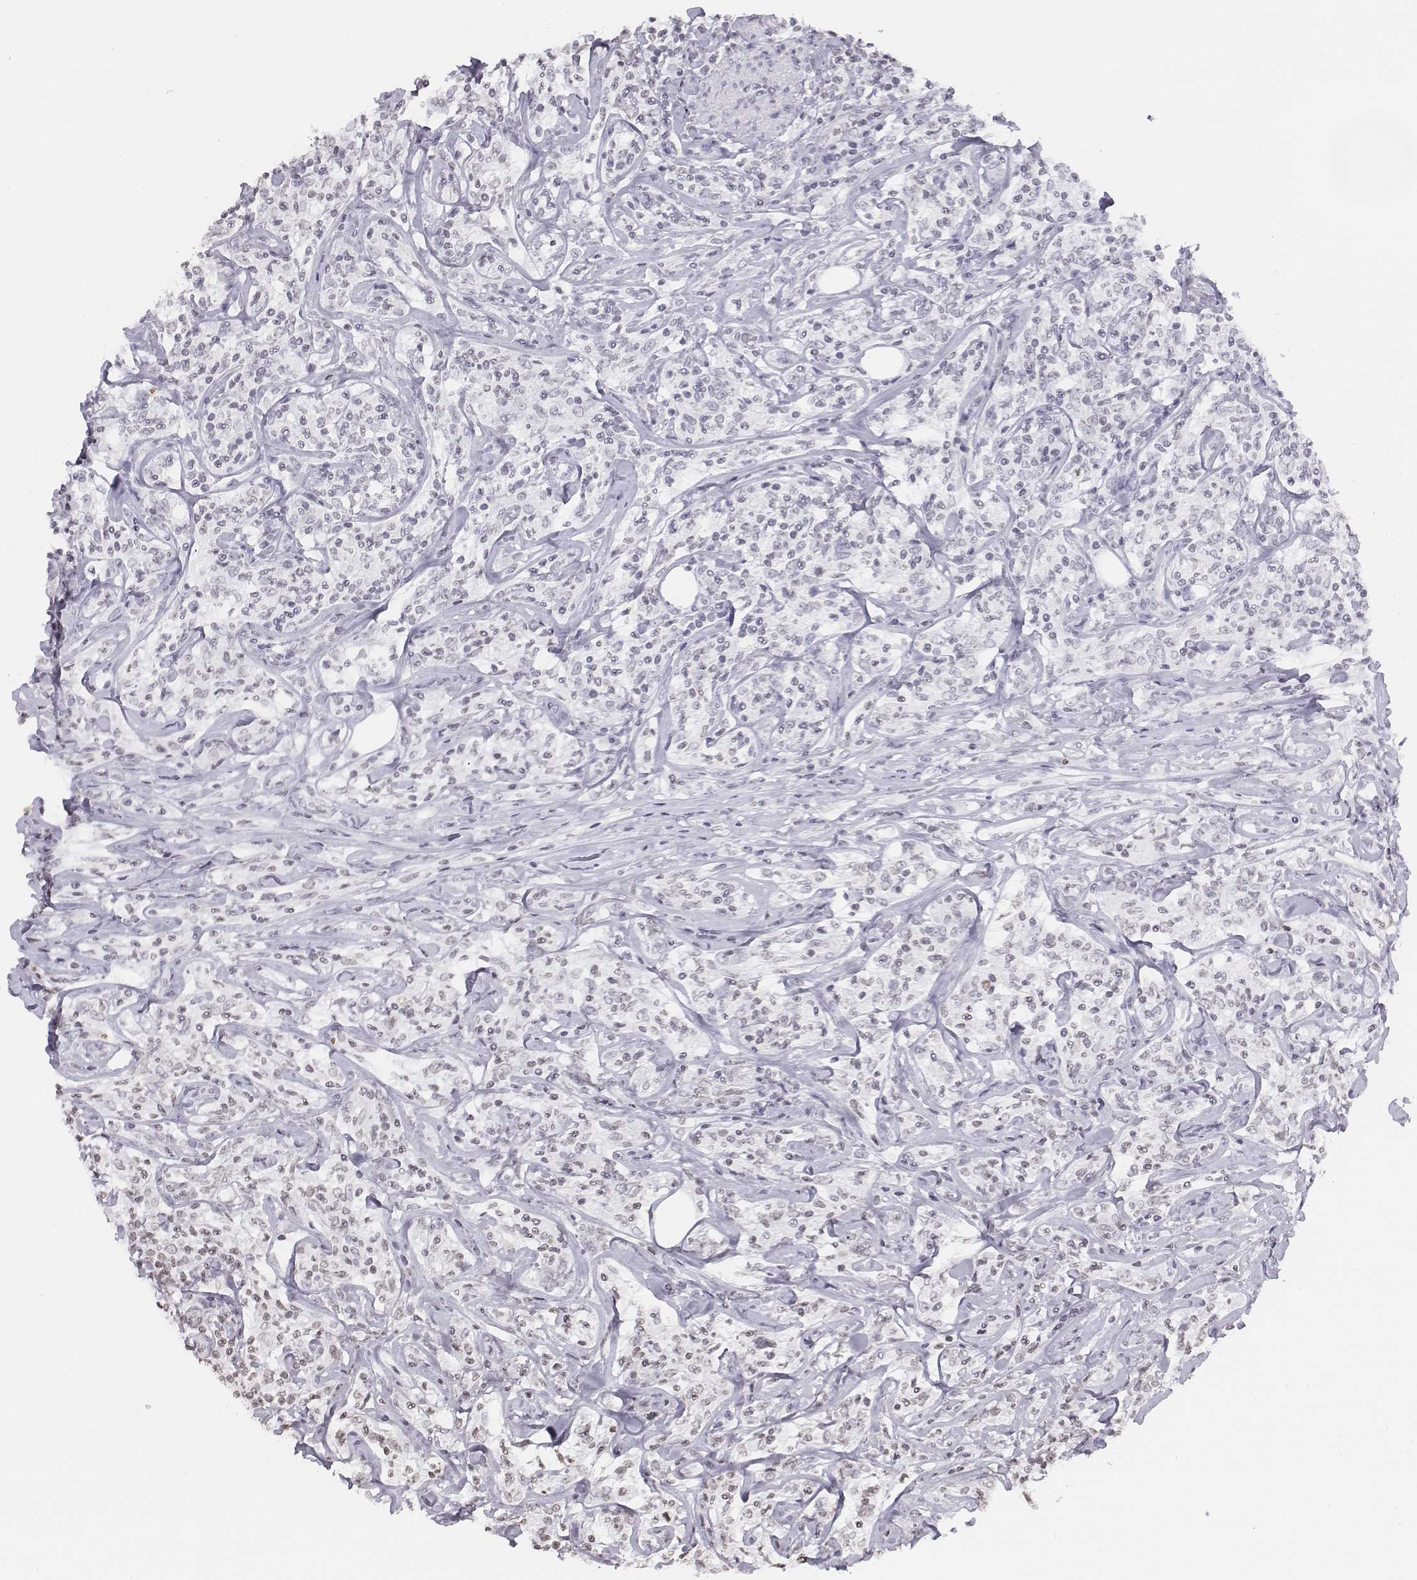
{"staining": {"intensity": "negative", "quantity": "none", "location": "none"}, "tissue": "lymphoma", "cell_type": "Tumor cells", "image_type": "cancer", "snomed": [{"axis": "morphology", "description": "Malignant lymphoma, non-Hodgkin's type, High grade"}, {"axis": "topography", "description": "Lymph node"}], "caption": "Immunohistochemistry histopathology image of neoplastic tissue: high-grade malignant lymphoma, non-Hodgkin's type stained with DAB displays no significant protein expression in tumor cells. (DAB (3,3'-diaminobenzidine) IHC with hematoxylin counter stain).", "gene": "BARHL1", "patient": {"sex": "female", "age": 84}}